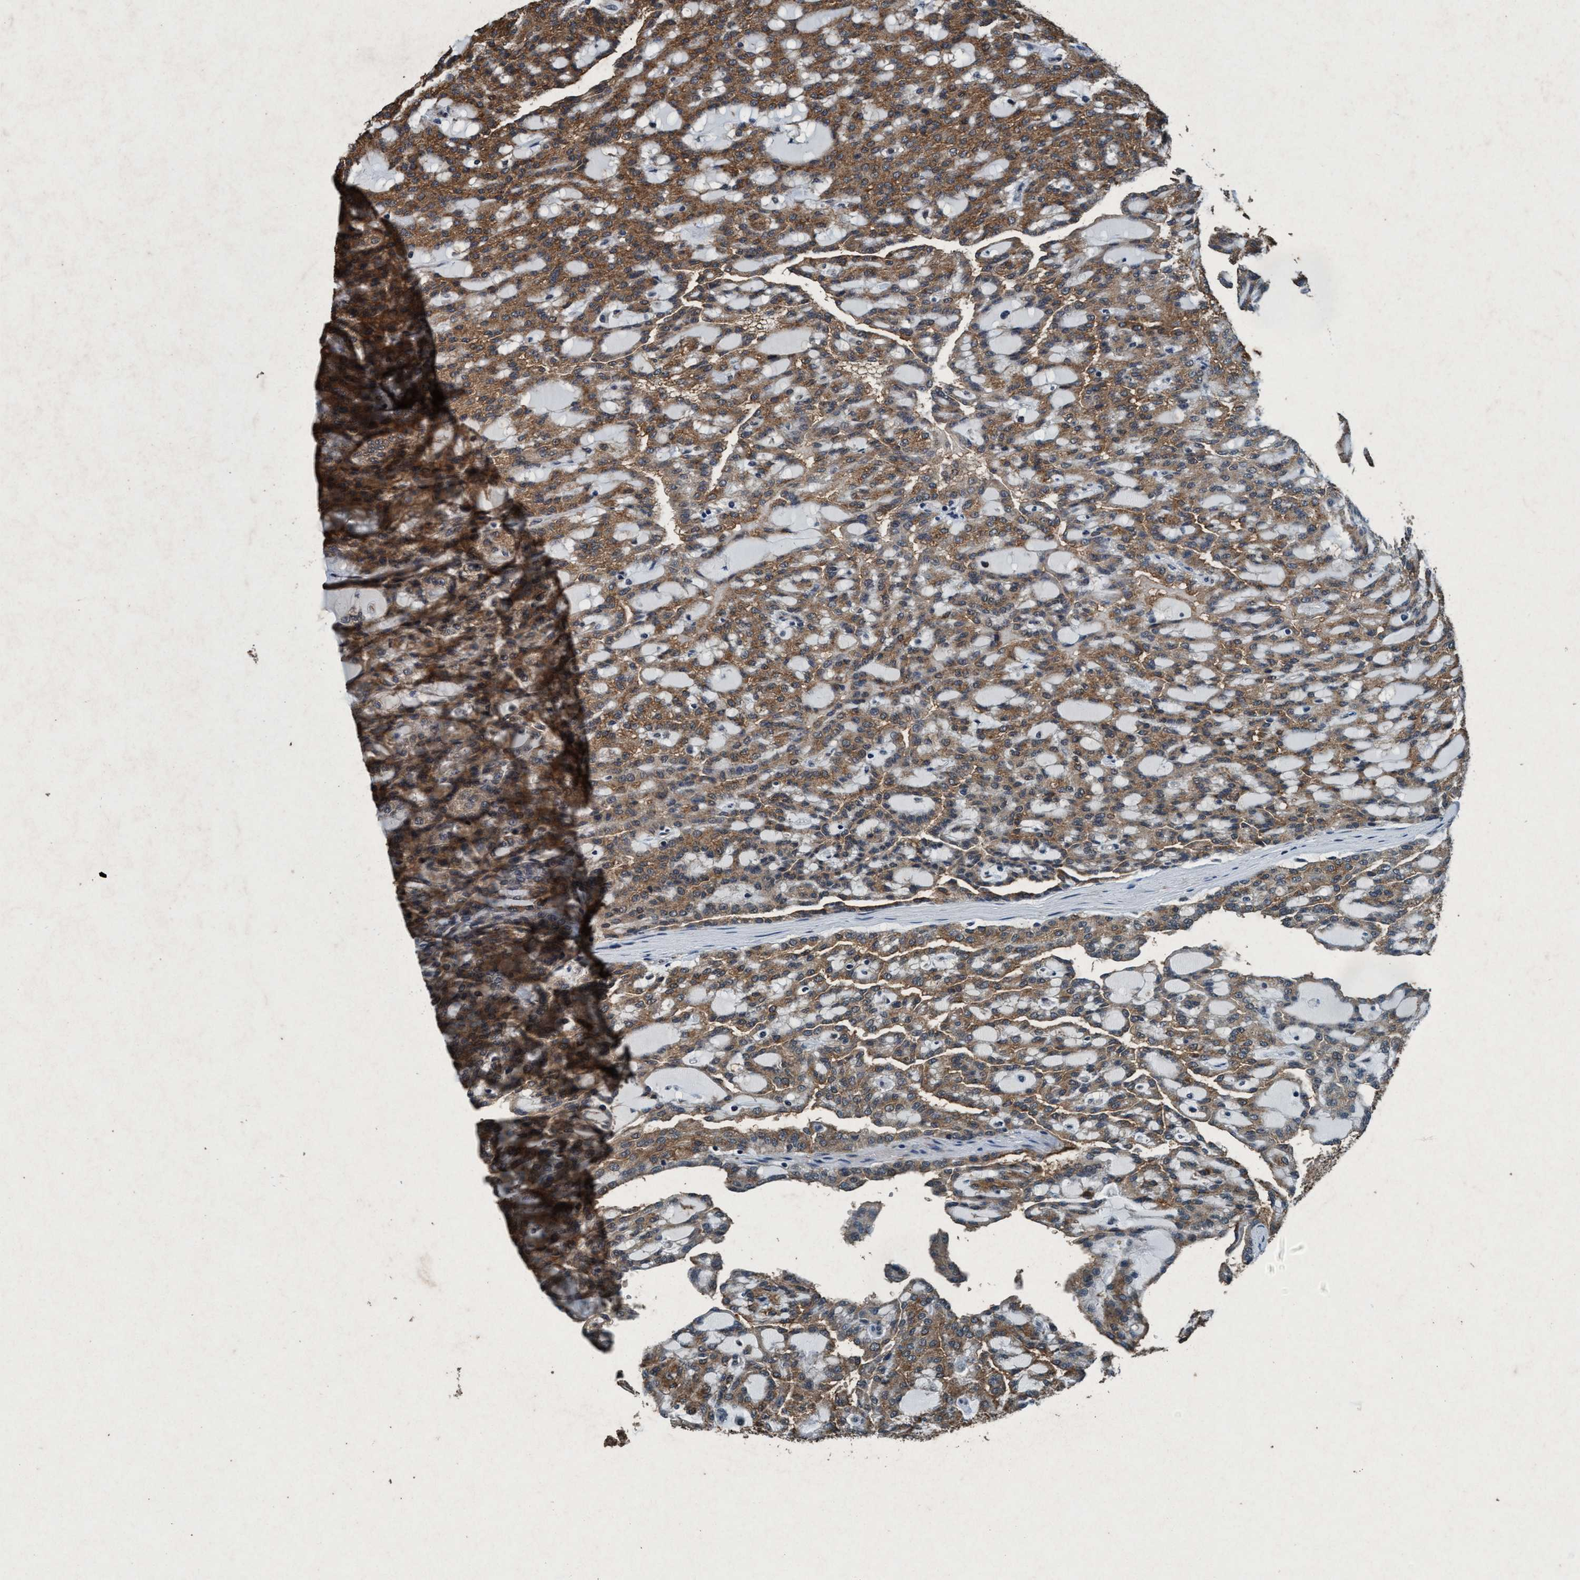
{"staining": {"intensity": "moderate", "quantity": ">75%", "location": "cytoplasmic/membranous"}, "tissue": "renal cancer", "cell_type": "Tumor cells", "image_type": "cancer", "snomed": [{"axis": "morphology", "description": "Adenocarcinoma, NOS"}, {"axis": "topography", "description": "Kidney"}], "caption": "A photomicrograph of renal cancer (adenocarcinoma) stained for a protein displays moderate cytoplasmic/membranous brown staining in tumor cells. (IHC, brightfield microscopy, high magnification).", "gene": "AKT1S1", "patient": {"sex": "male", "age": 63}}